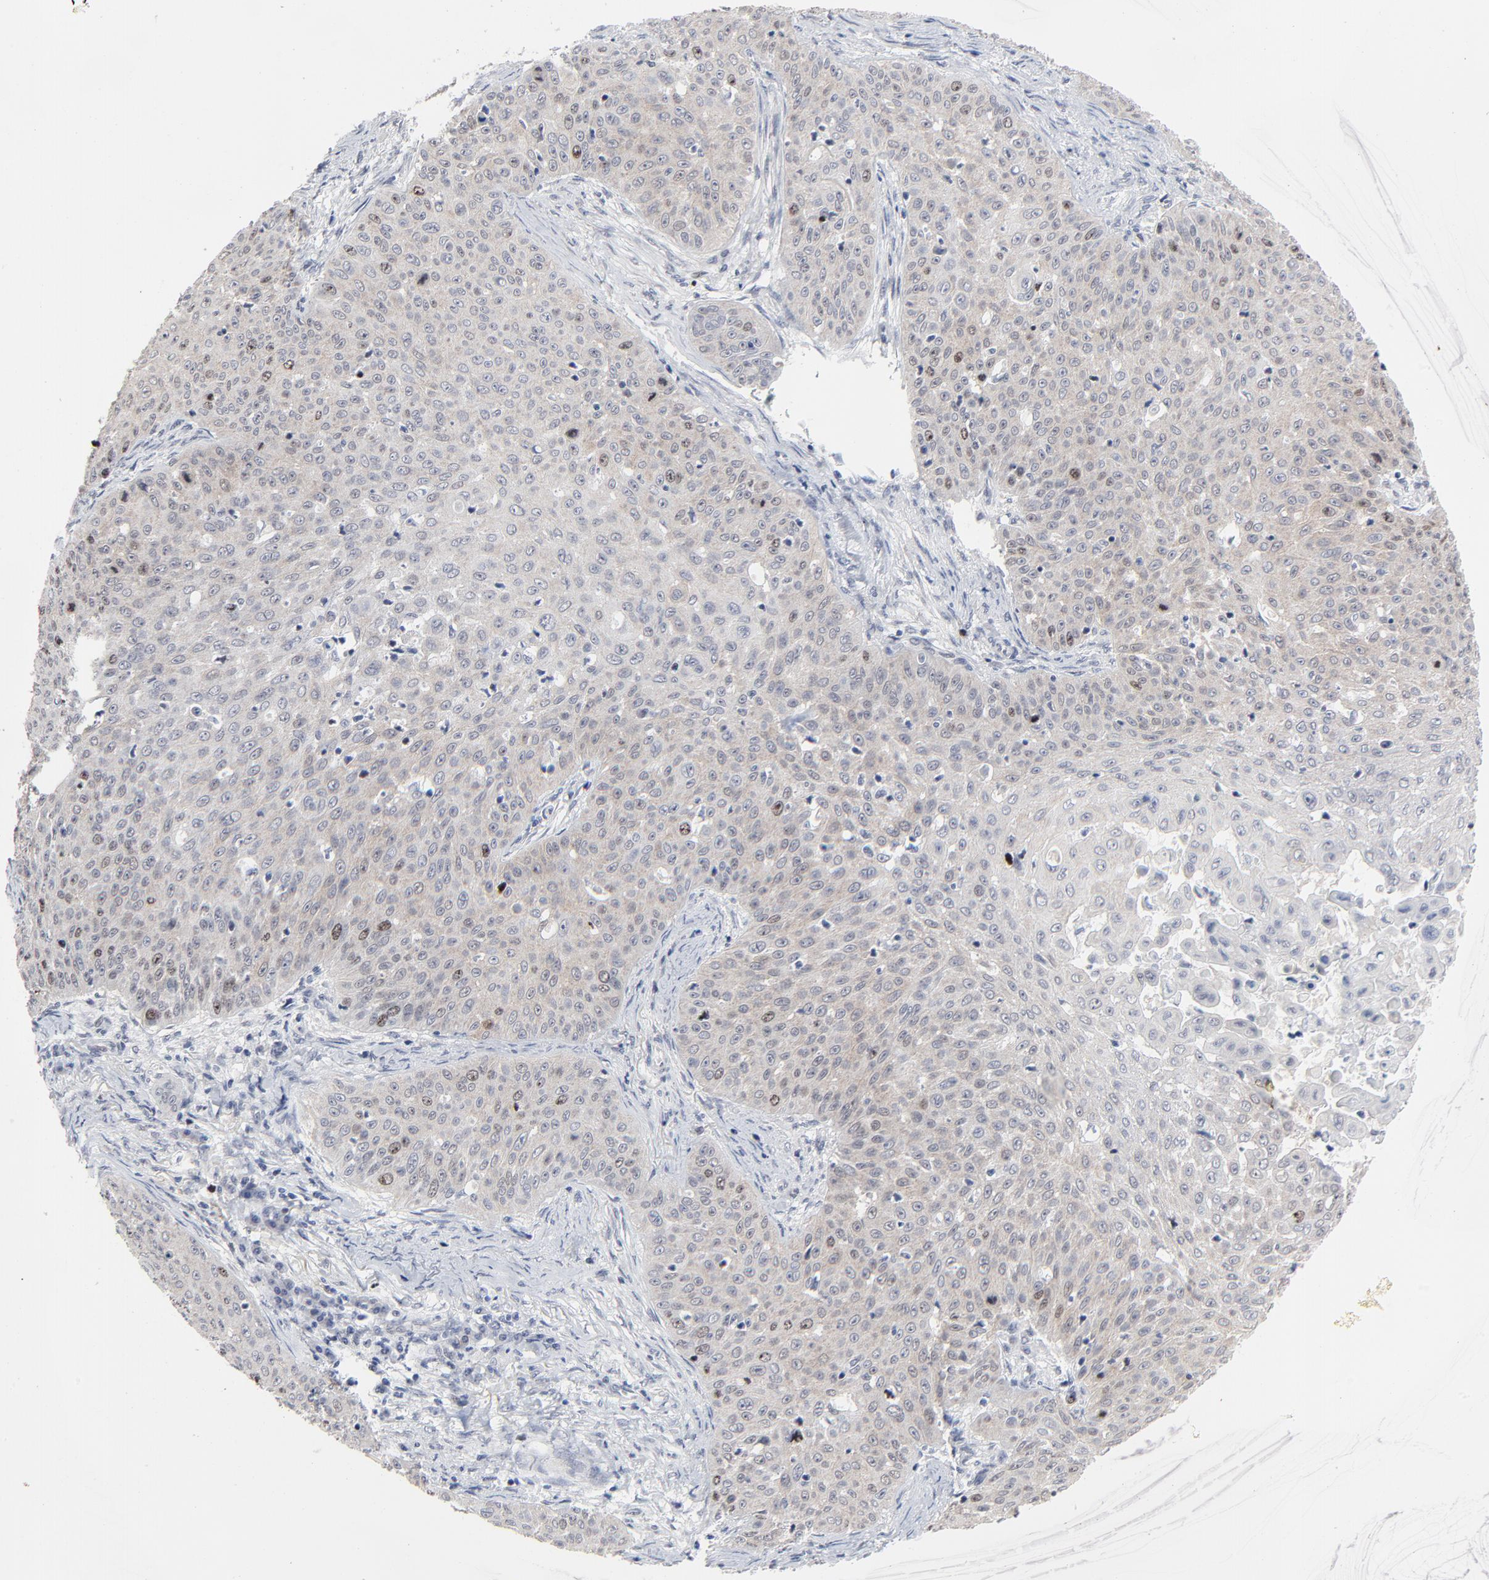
{"staining": {"intensity": "weak", "quantity": ">75%", "location": "cytoplasmic/membranous,nuclear"}, "tissue": "skin cancer", "cell_type": "Tumor cells", "image_type": "cancer", "snomed": [{"axis": "morphology", "description": "Squamous cell carcinoma, NOS"}, {"axis": "topography", "description": "Skin"}], "caption": "High-magnification brightfield microscopy of squamous cell carcinoma (skin) stained with DAB (3,3'-diaminobenzidine) (brown) and counterstained with hematoxylin (blue). tumor cells exhibit weak cytoplasmic/membranous and nuclear positivity is identified in approximately>75% of cells.", "gene": "ZNF589", "patient": {"sex": "male", "age": 82}}